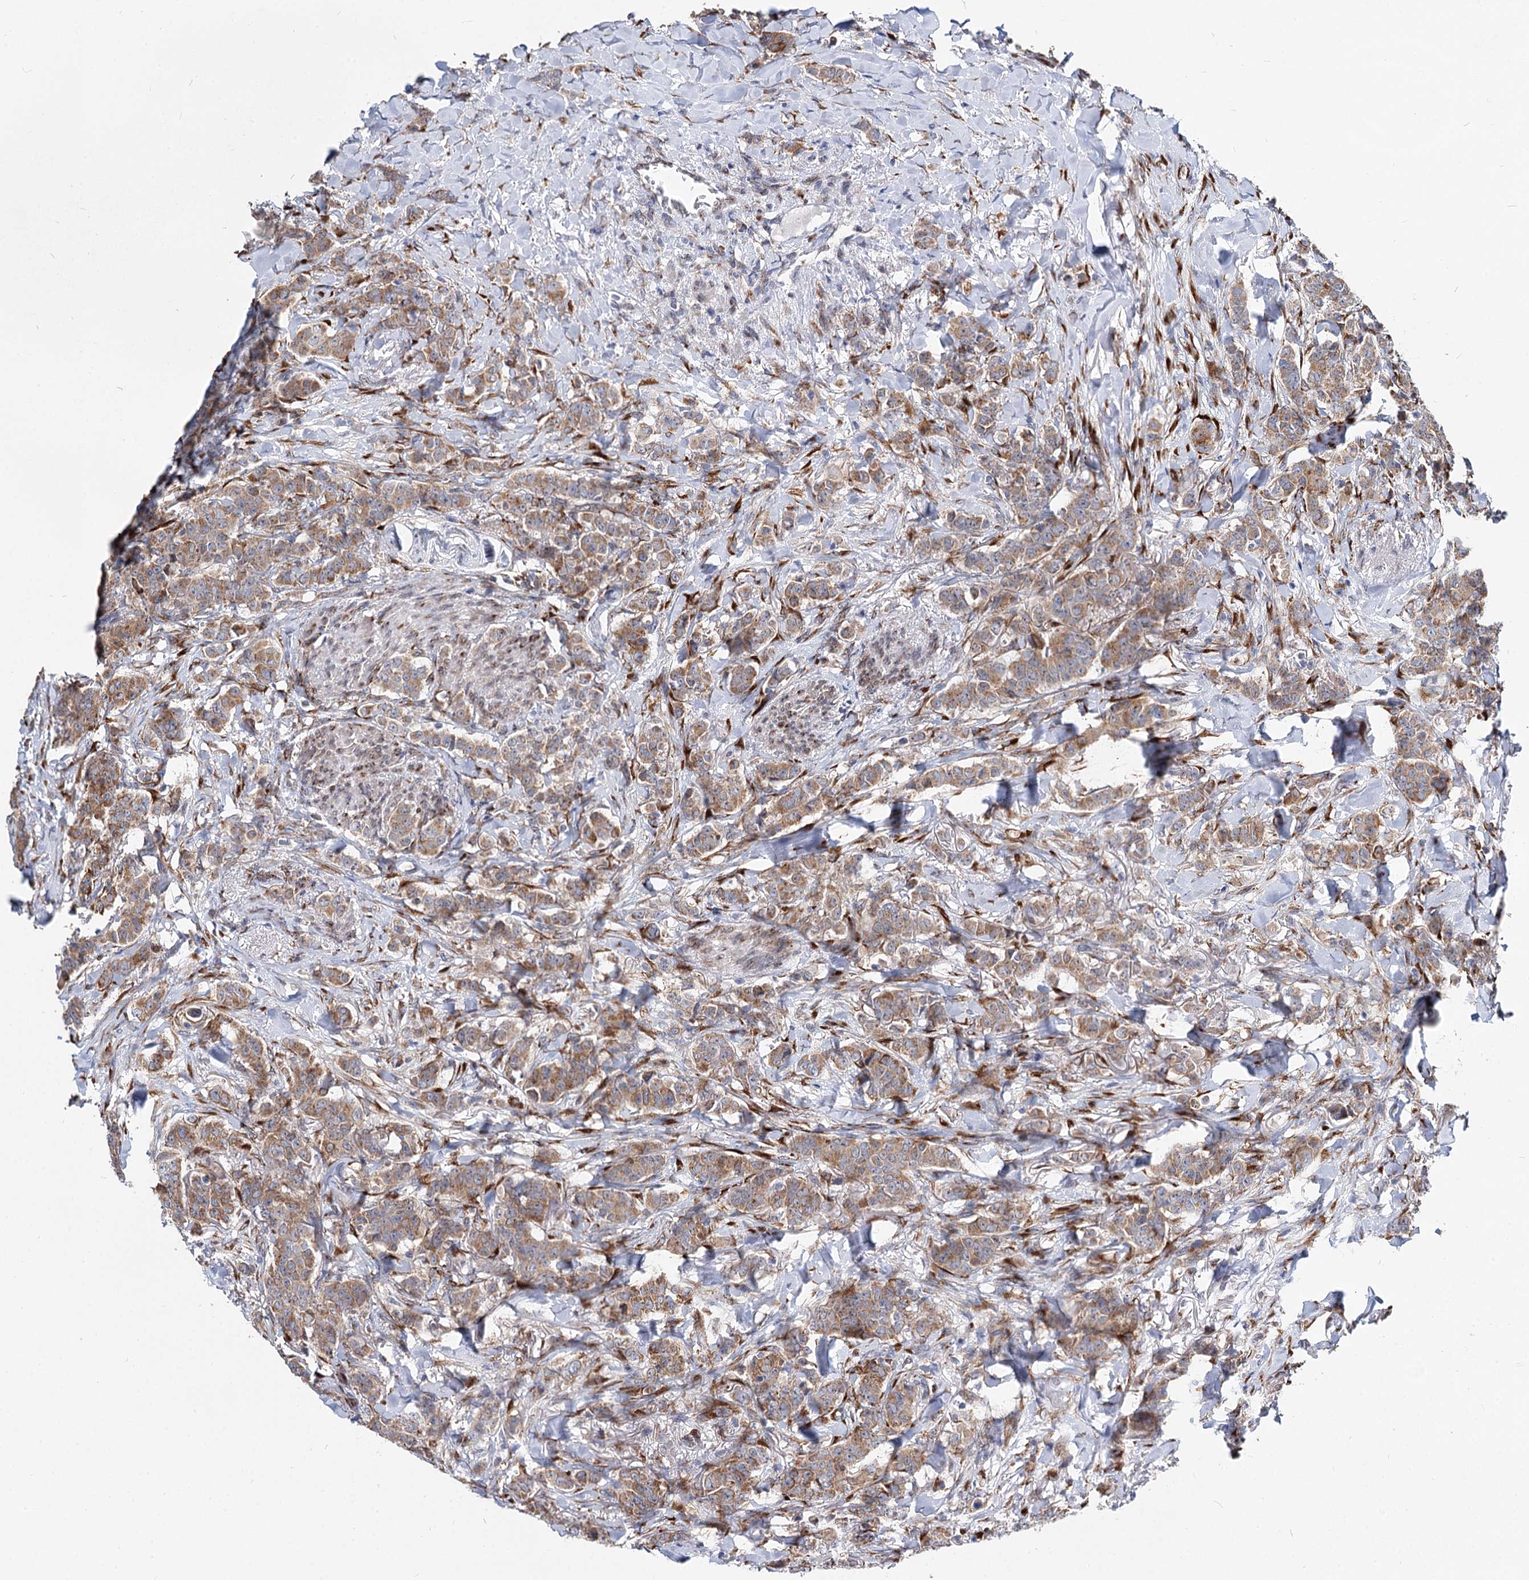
{"staining": {"intensity": "moderate", "quantity": ">75%", "location": "cytoplasmic/membranous"}, "tissue": "breast cancer", "cell_type": "Tumor cells", "image_type": "cancer", "snomed": [{"axis": "morphology", "description": "Duct carcinoma"}, {"axis": "topography", "description": "Breast"}], "caption": "Moderate cytoplasmic/membranous protein positivity is present in approximately >75% of tumor cells in breast infiltrating ductal carcinoma.", "gene": "SPART", "patient": {"sex": "female", "age": 40}}